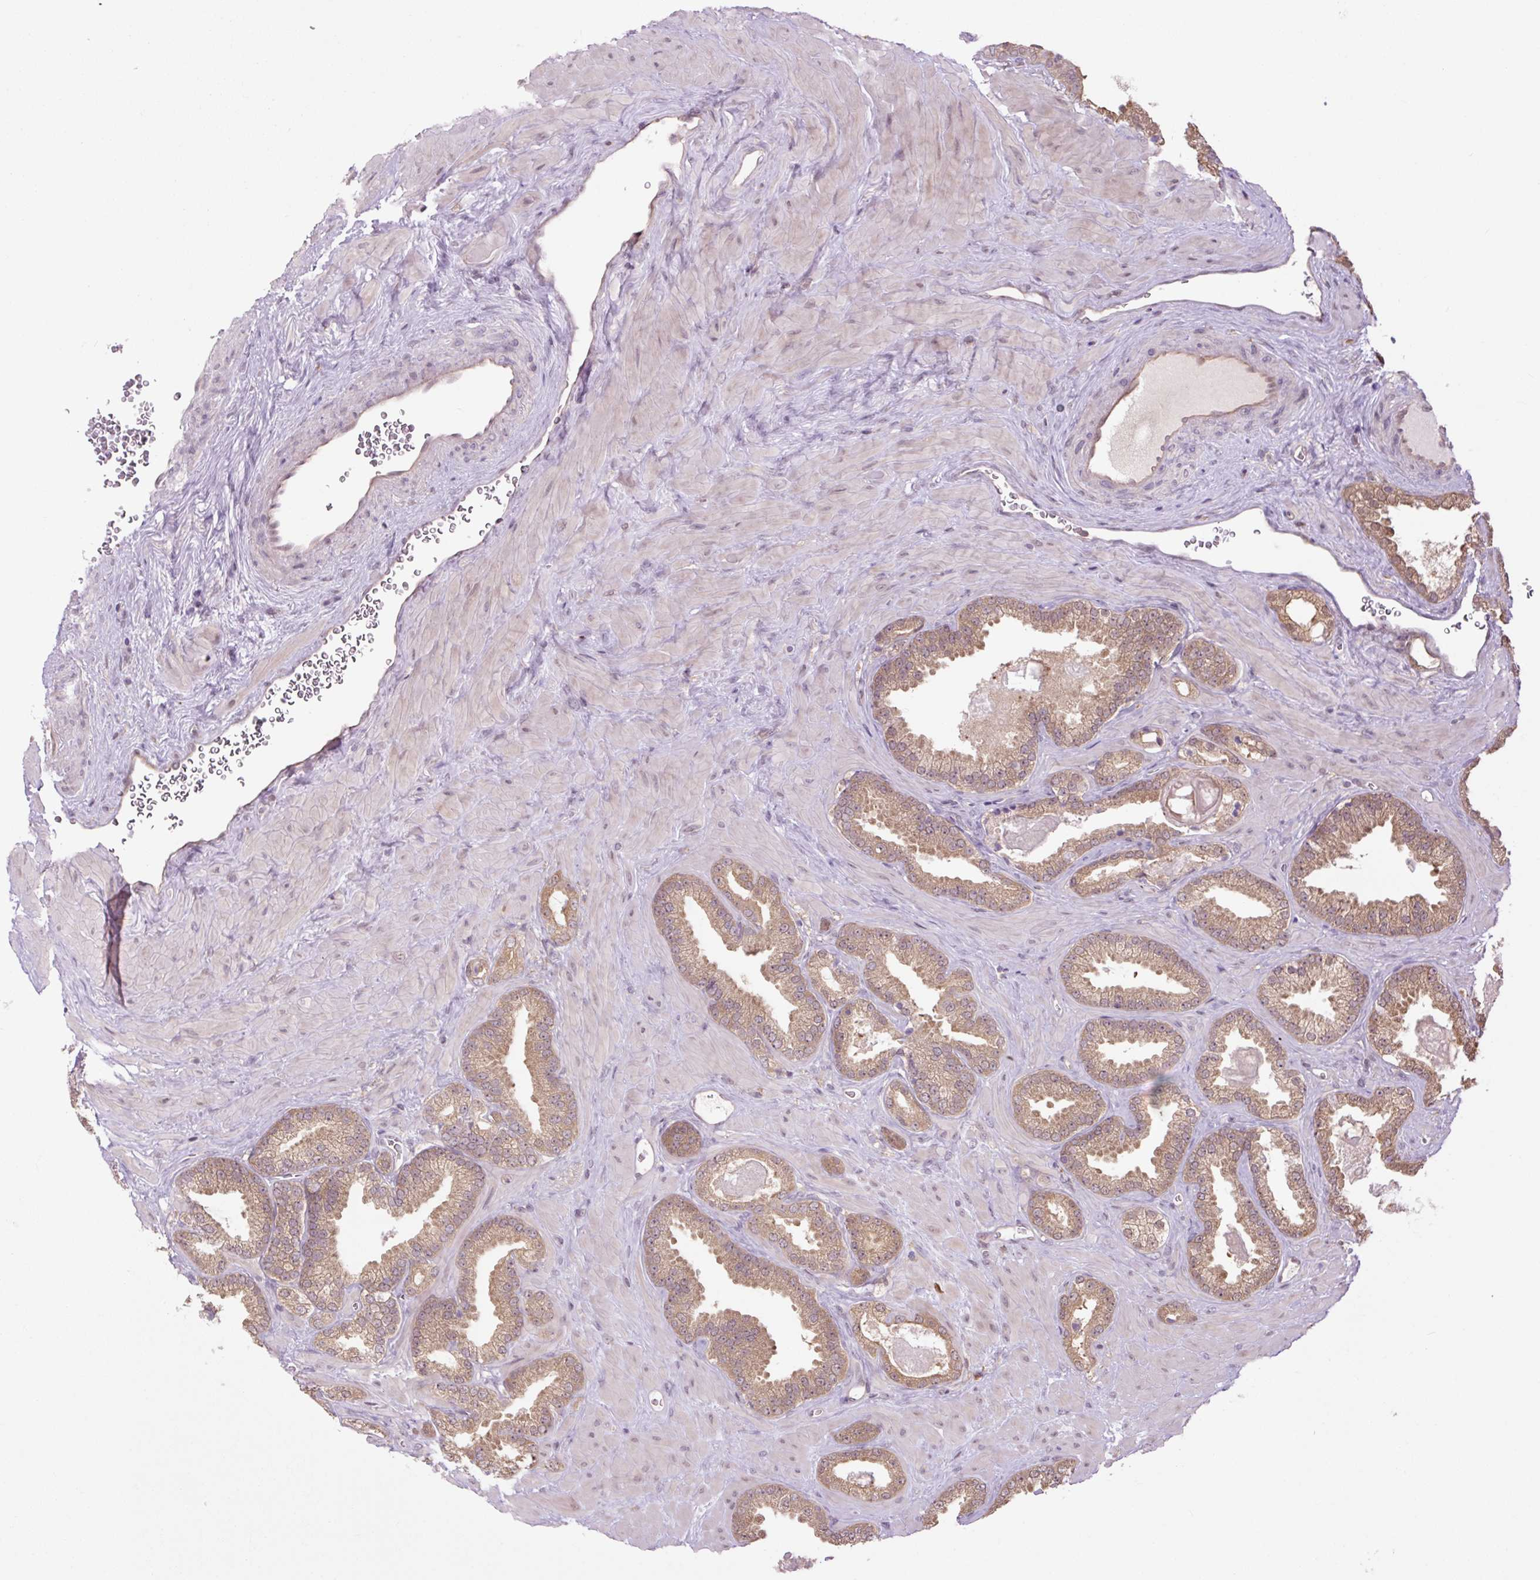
{"staining": {"intensity": "moderate", "quantity": ">75%", "location": "cytoplasmic/membranous"}, "tissue": "prostate cancer", "cell_type": "Tumor cells", "image_type": "cancer", "snomed": [{"axis": "morphology", "description": "Adenocarcinoma, Low grade"}, {"axis": "topography", "description": "Prostate"}], "caption": "IHC photomicrograph of prostate cancer stained for a protein (brown), which reveals medium levels of moderate cytoplasmic/membranous expression in about >75% of tumor cells.", "gene": "TPT1", "patient": {"sex": "male", "age": 62}}